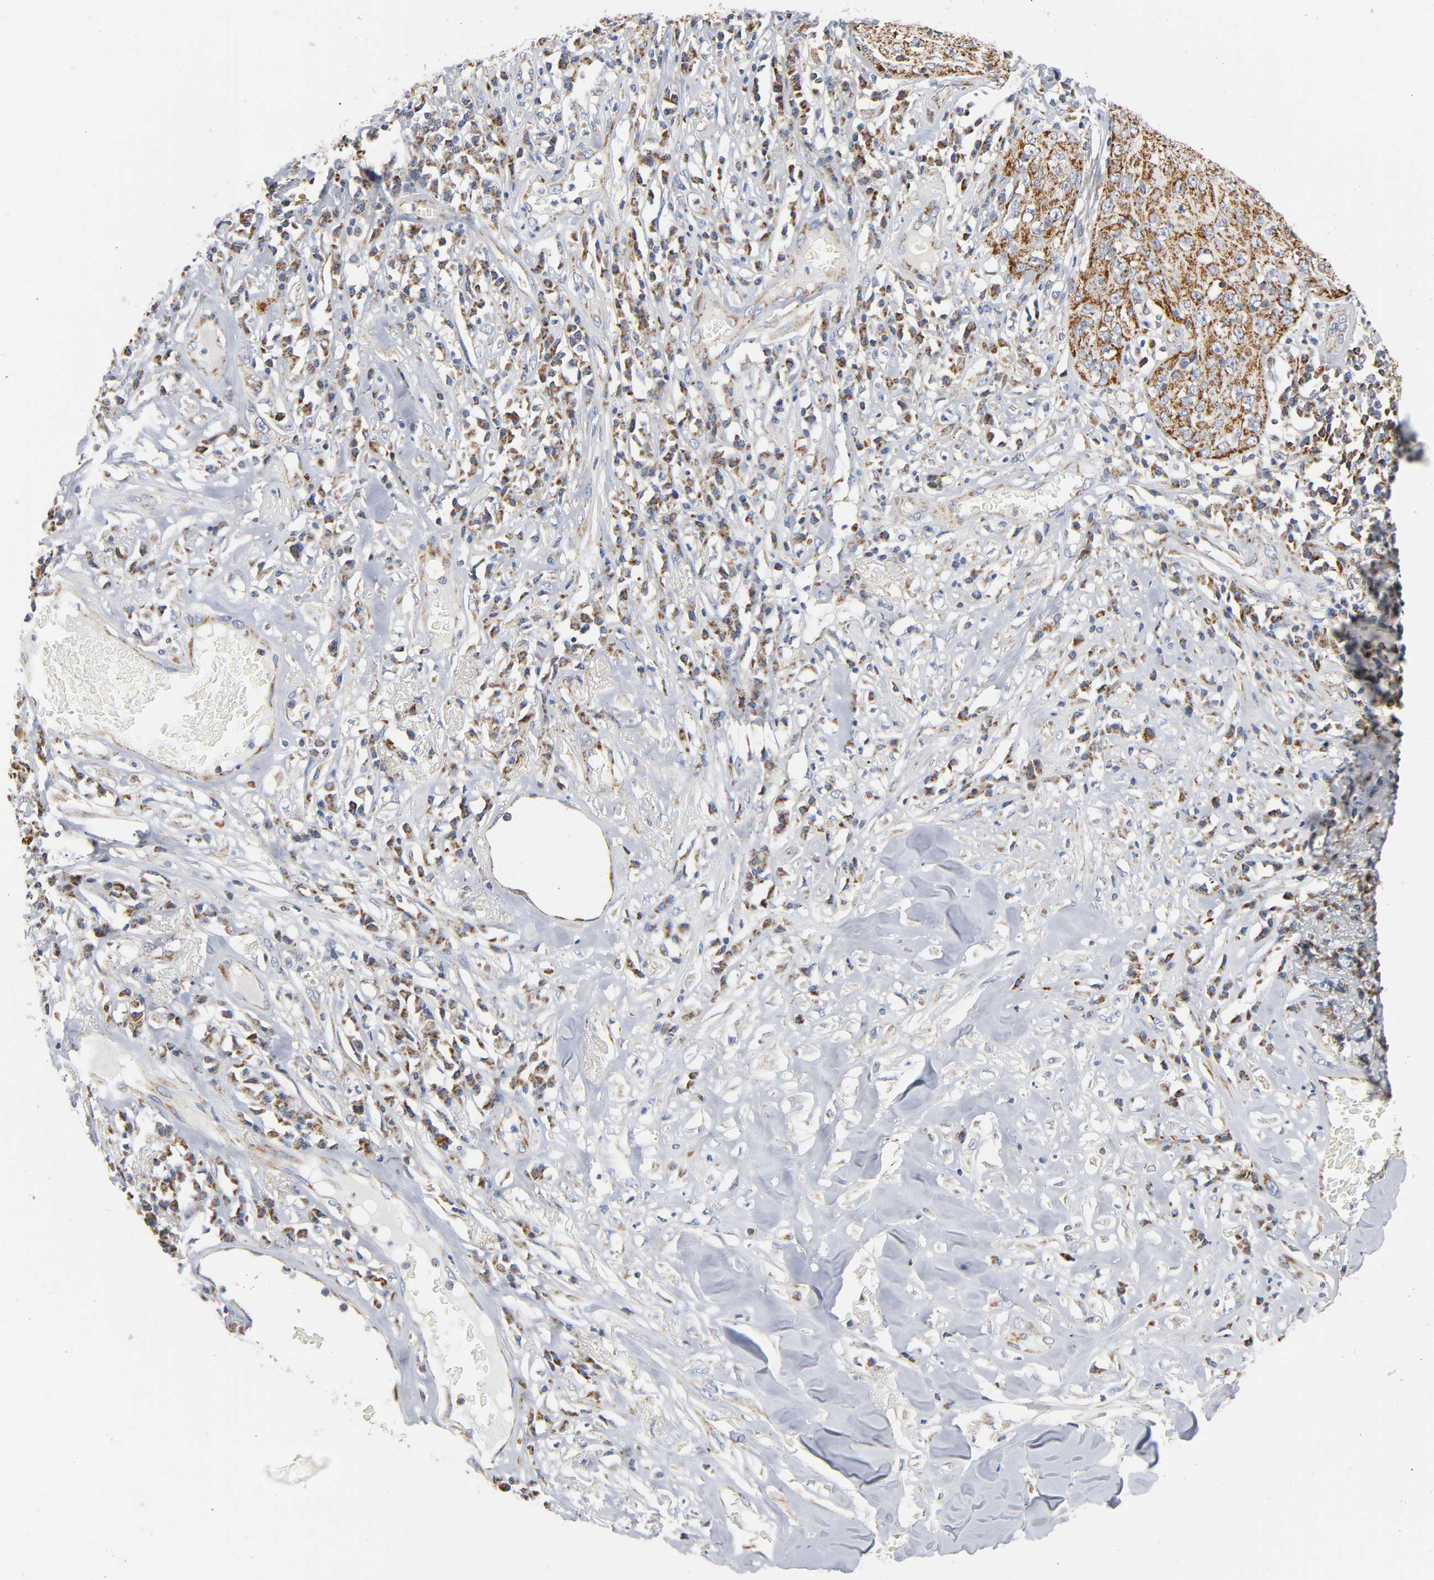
{"staining": {"intensity": "strong", "quantity": ">75%", "location": "cytoplasmic/membranous"}, "tissue": "skin cancer", "cell_type": "Tumor cells", "image_type": "cancer", "snomed": [{"axis": "morphology", "description": "Squamous cell carcinoma, NOS"}, {"axis": "topography", "description": "Skin"}], "caption": "Immunohistochemical staining of skin cancer (squamous cell carcinoma) exhibits strong cytoplasmic/membranous protein expression in about >75% of tumor cells. (Brightfield microscopy of DAB IHC at high magnification).", "gene": "BAK1", "patient": {"sex": "male", "age": 65}}